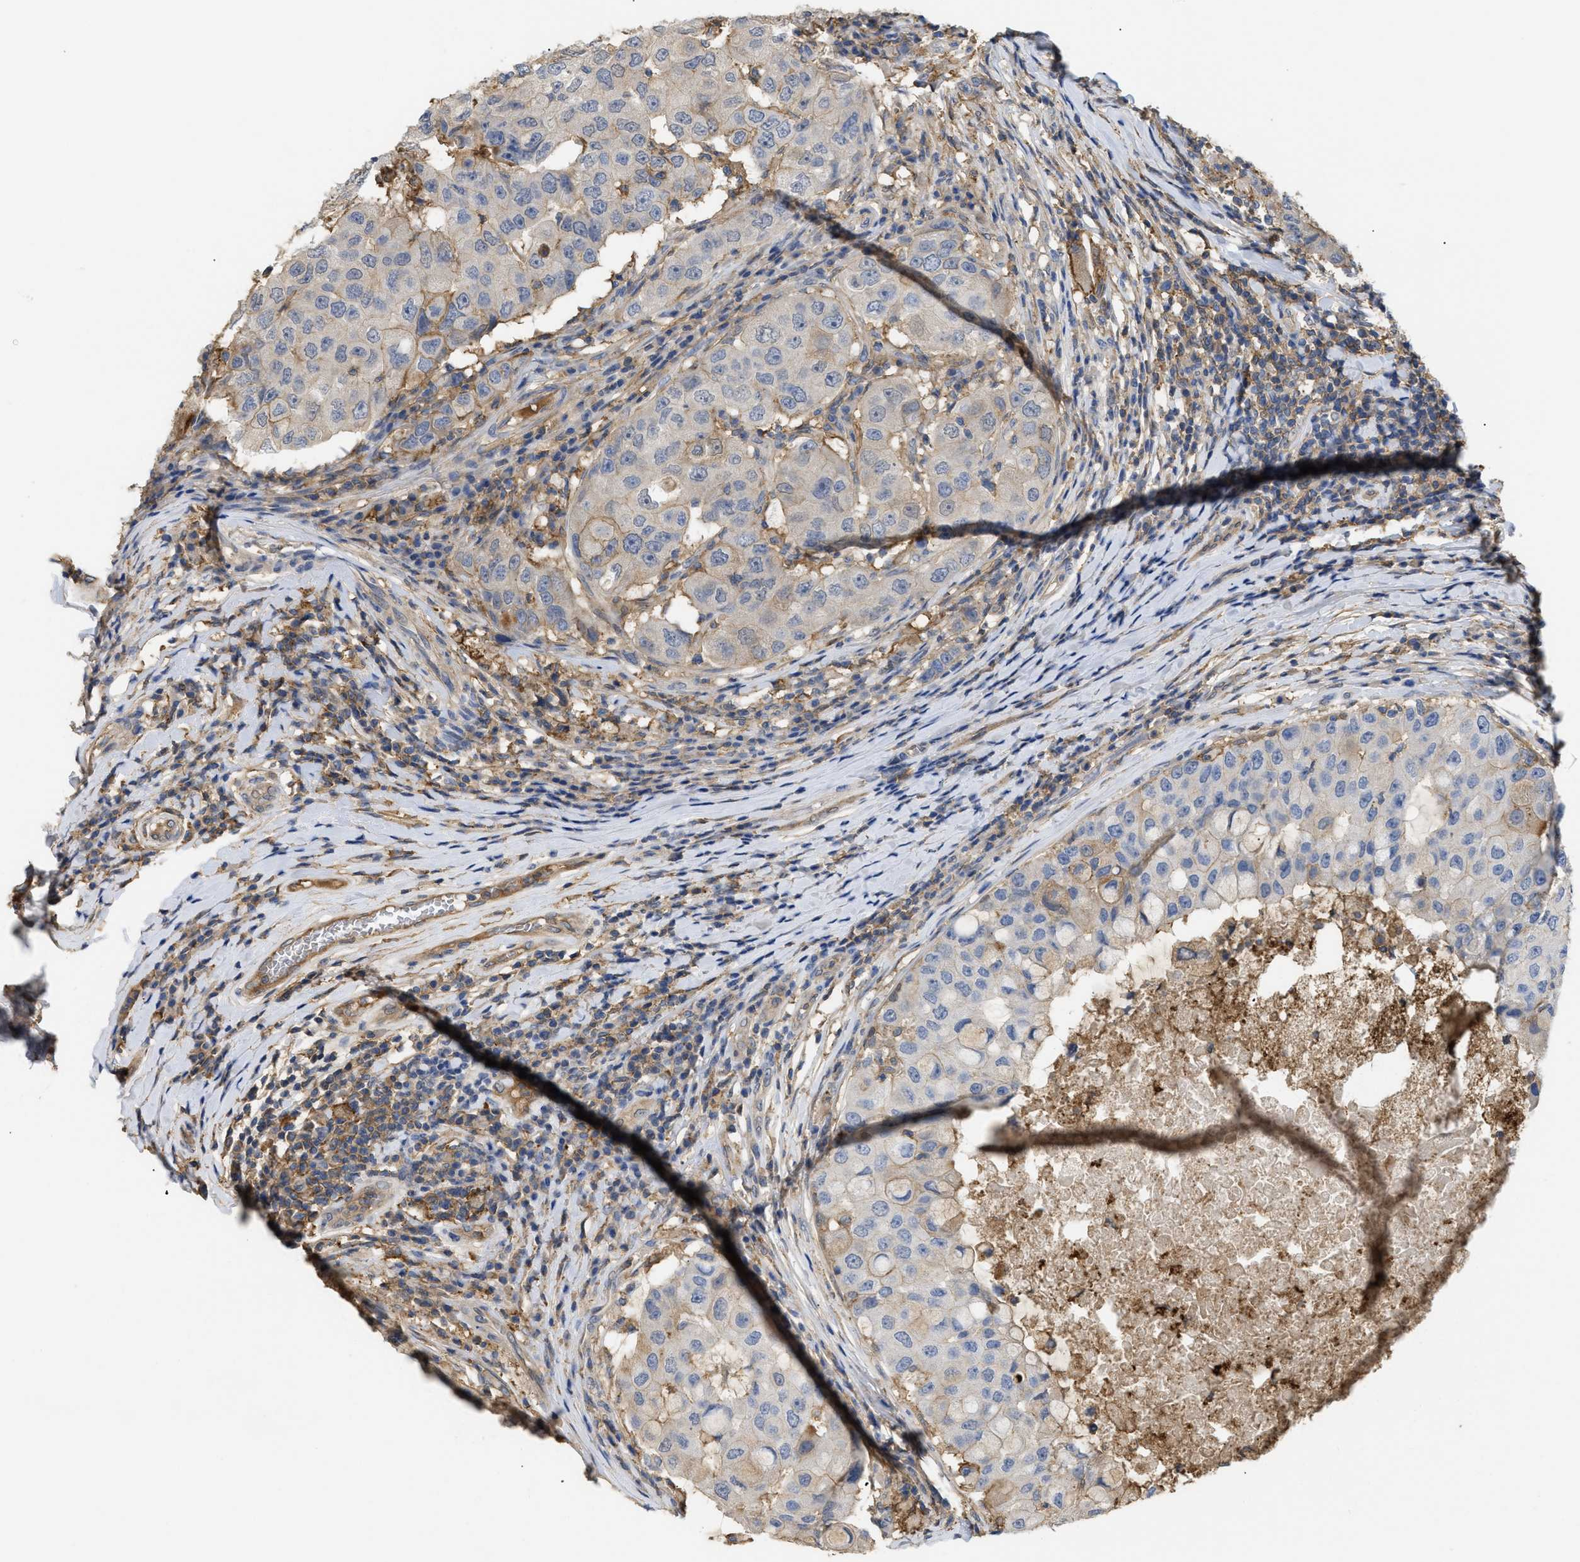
{"staining": {"intensity": "moderate", "quantity": "<25%", "location": "cytoplasmic/membranous"}, "tissue": "breast cancer", "cell_type": "Tumor cells", "image_type": "cancer", "snomed": [{"axis": "morphology", "description": "Duct carcinoma"}, {"axis": "topography", "description": "Breast"}], "caption": "Breast cancer stained for a protein demonstrates moderate cytoplasmic/membranous positivity in tumor cells.", "gene": "ANXA4", "patient": {"sex": "female", "age": 27}}